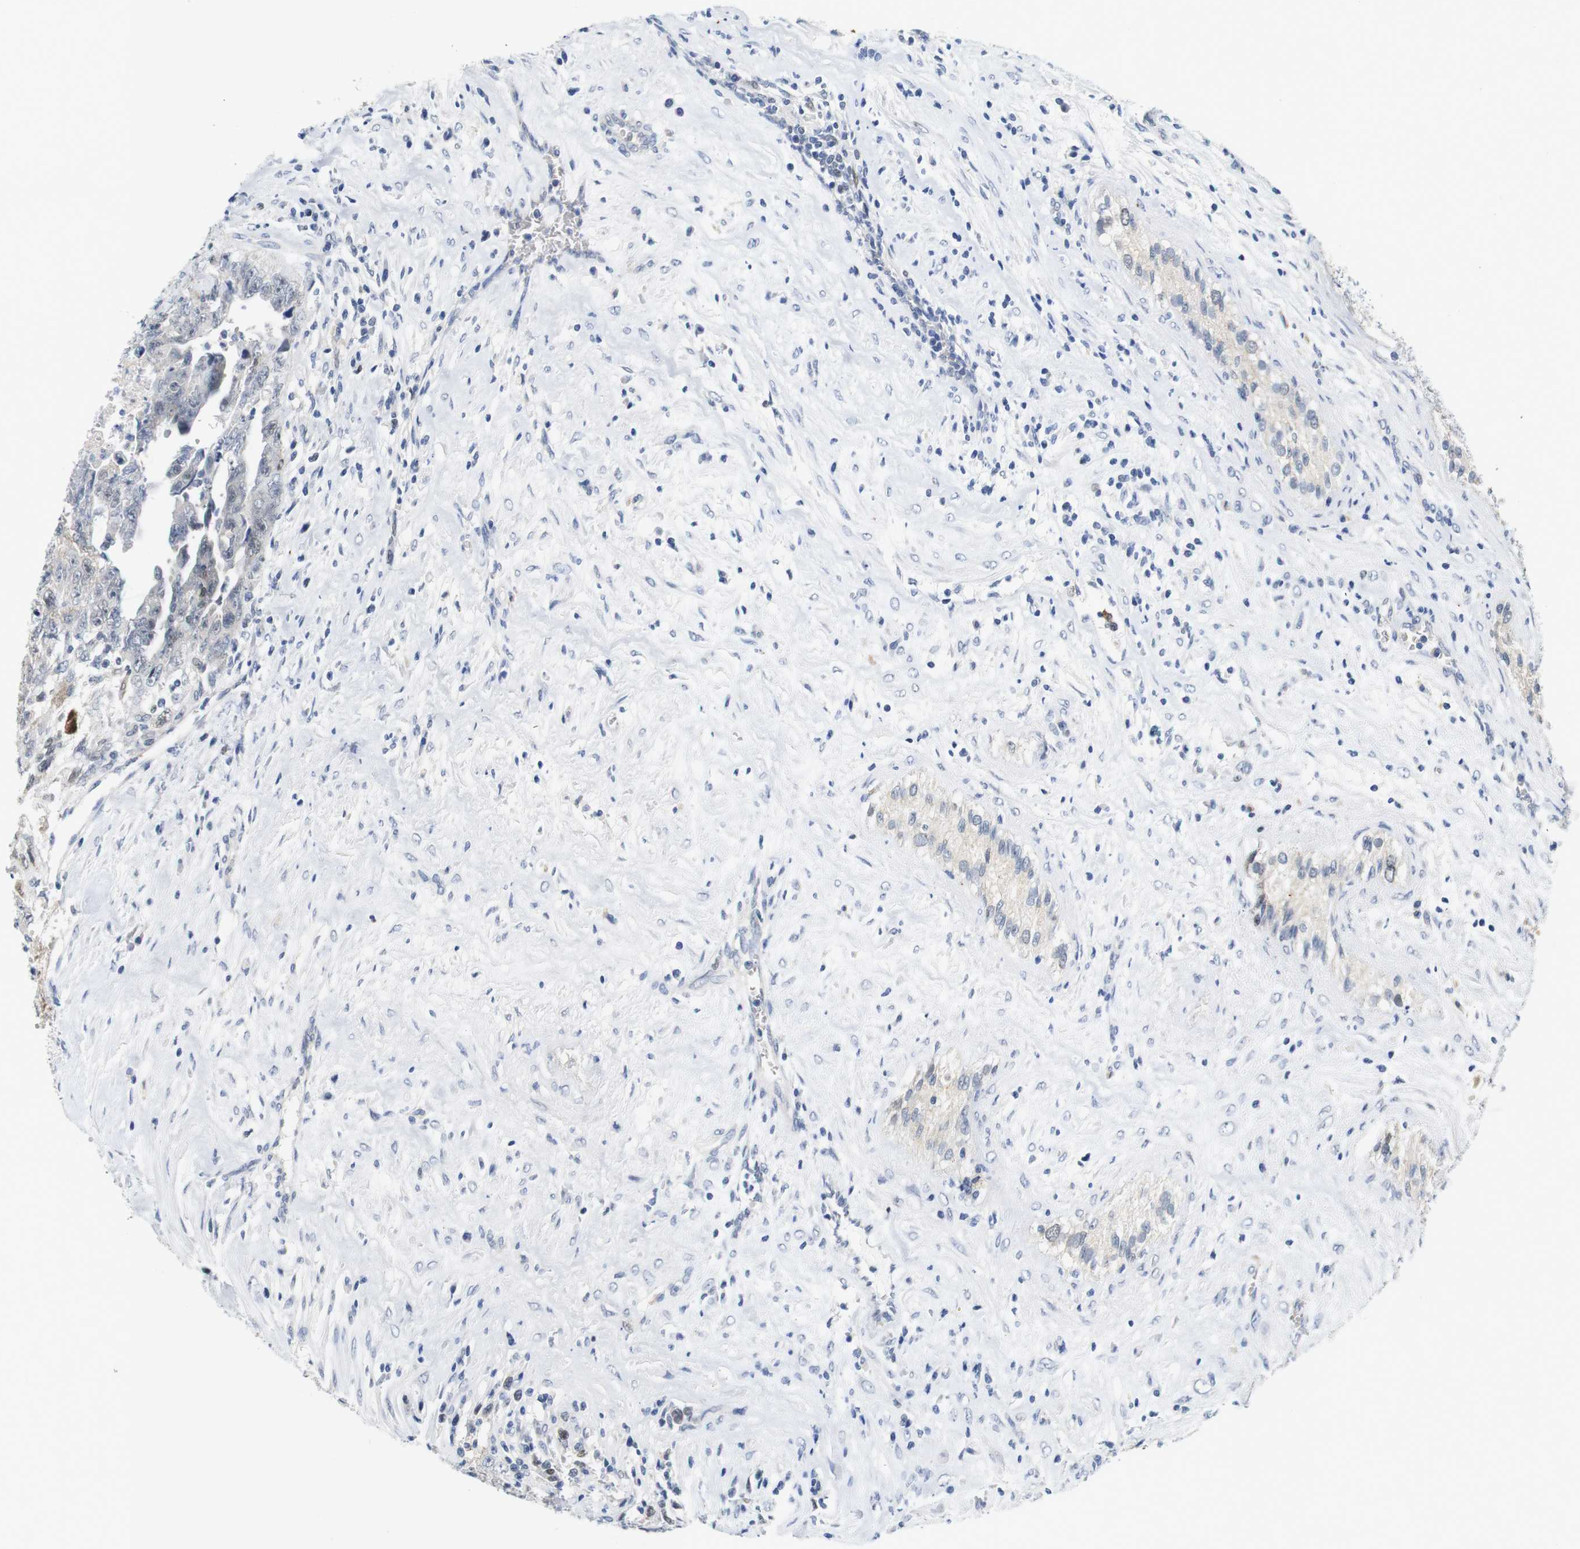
{"staining": {"intensity": "negative", "quantity": "none", "location": "none"}, "tissue": "testis cancer", "cell_type": "Tumor cells", "image_type": "cancer", "snomed": [{"axis": "morphology", "description": "Carcinoma, Embryonal, NOS"}, {"axis": "topography", "description": "Testis"}], "caption": "Human testis cancer stained for a protein using immunohistochemistry shows no positivity in tumor cells.", "gene": "CDK2", "patient": {"sex": "male", "age": 28}}